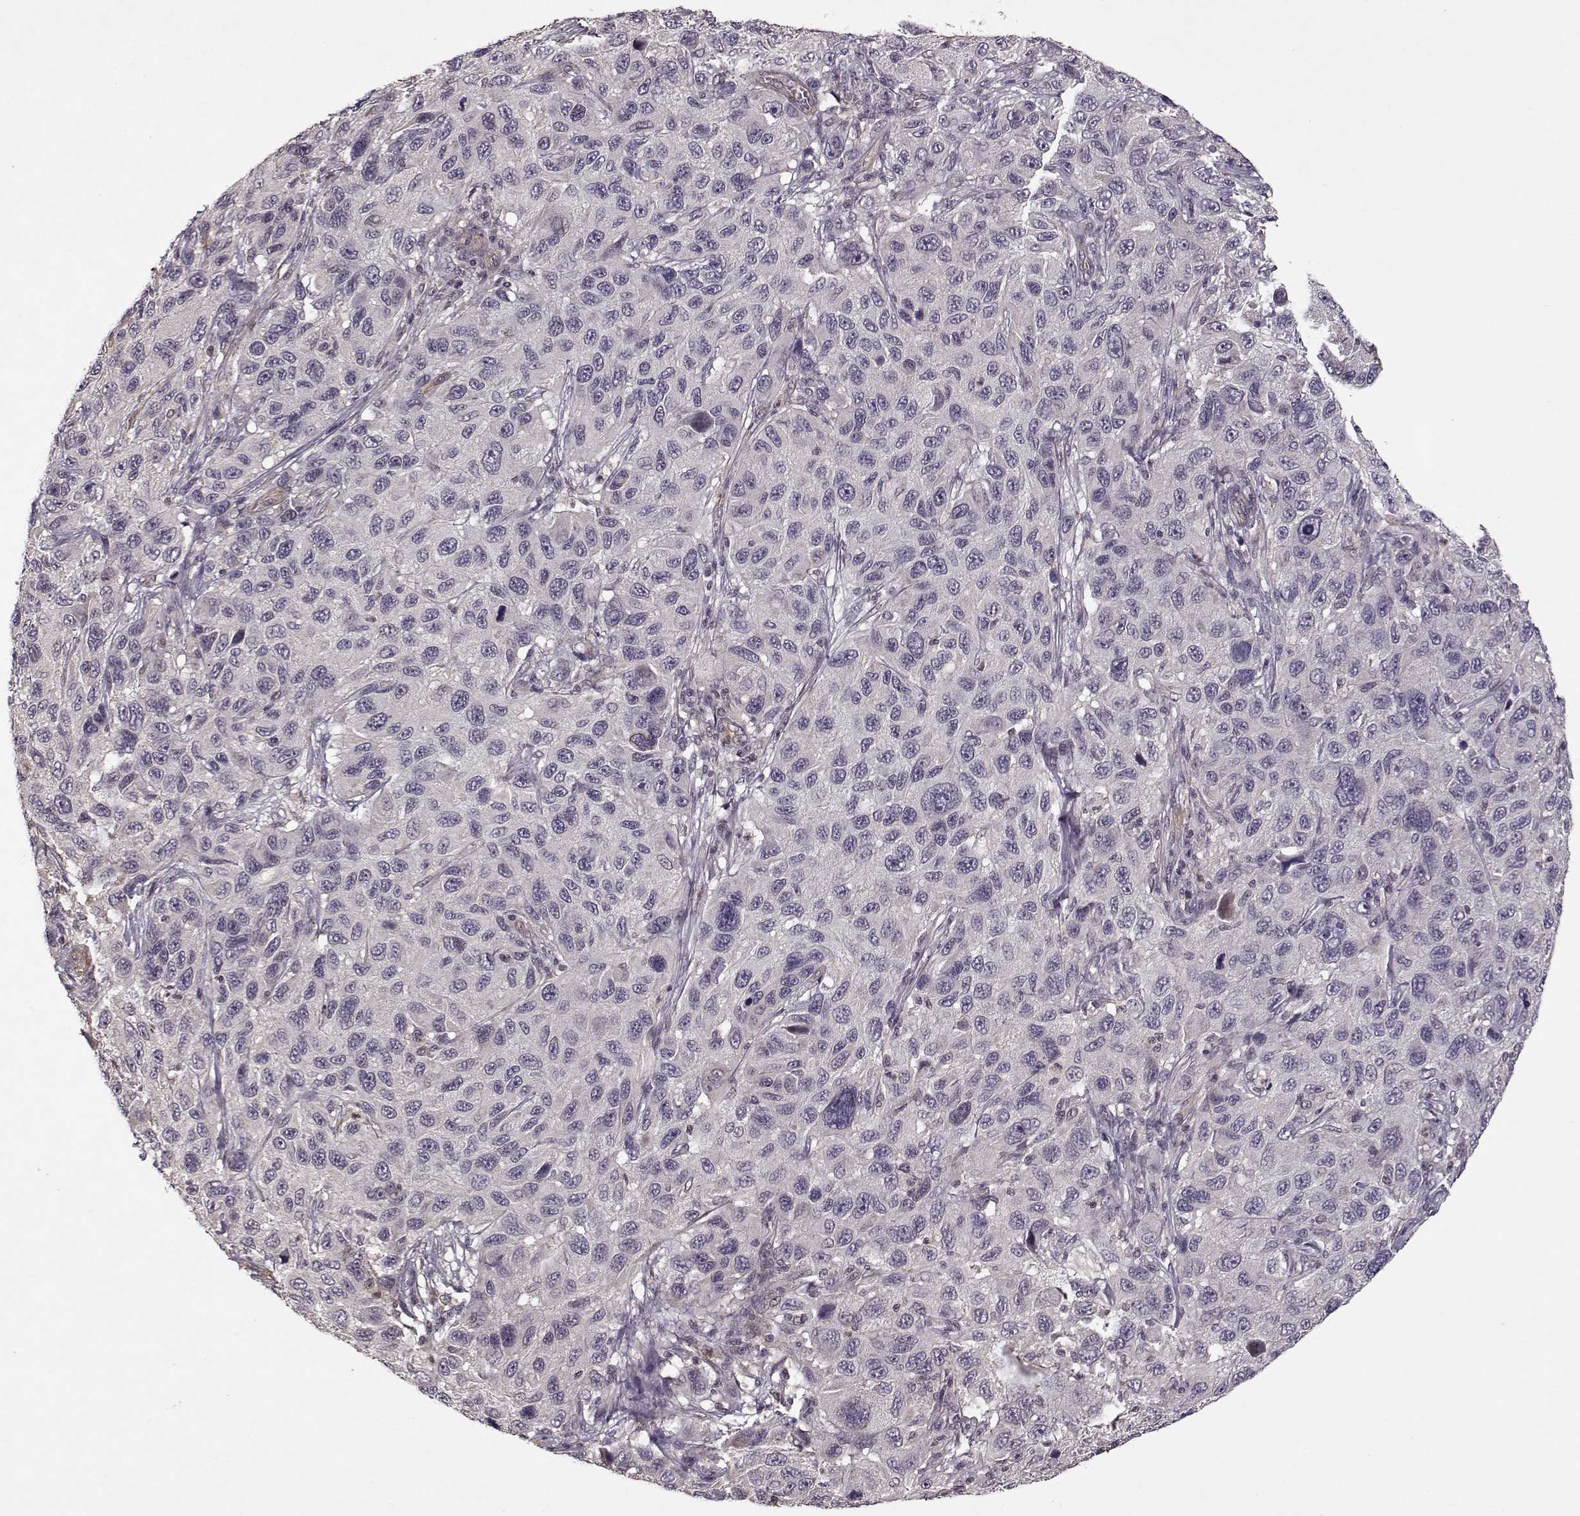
{"staining": {"intensity": "negative", "quantity": "none", "location": "none"}, "tissue": "melanoma", "cell_type": "Tumor cells", "image_type": "cancer", "snomed": [{"axis": "morphology", "description": "Malignant melanoma, NOS"}, {"axis": "topography", "description": "Skin"}], "caption": "The micrograph exhibits no staining of tumor cells in malignant melanoma. (DAB IHC, high magnification).", "gene": "KRT9", "patient": {"sex": "male", "age": 53}}